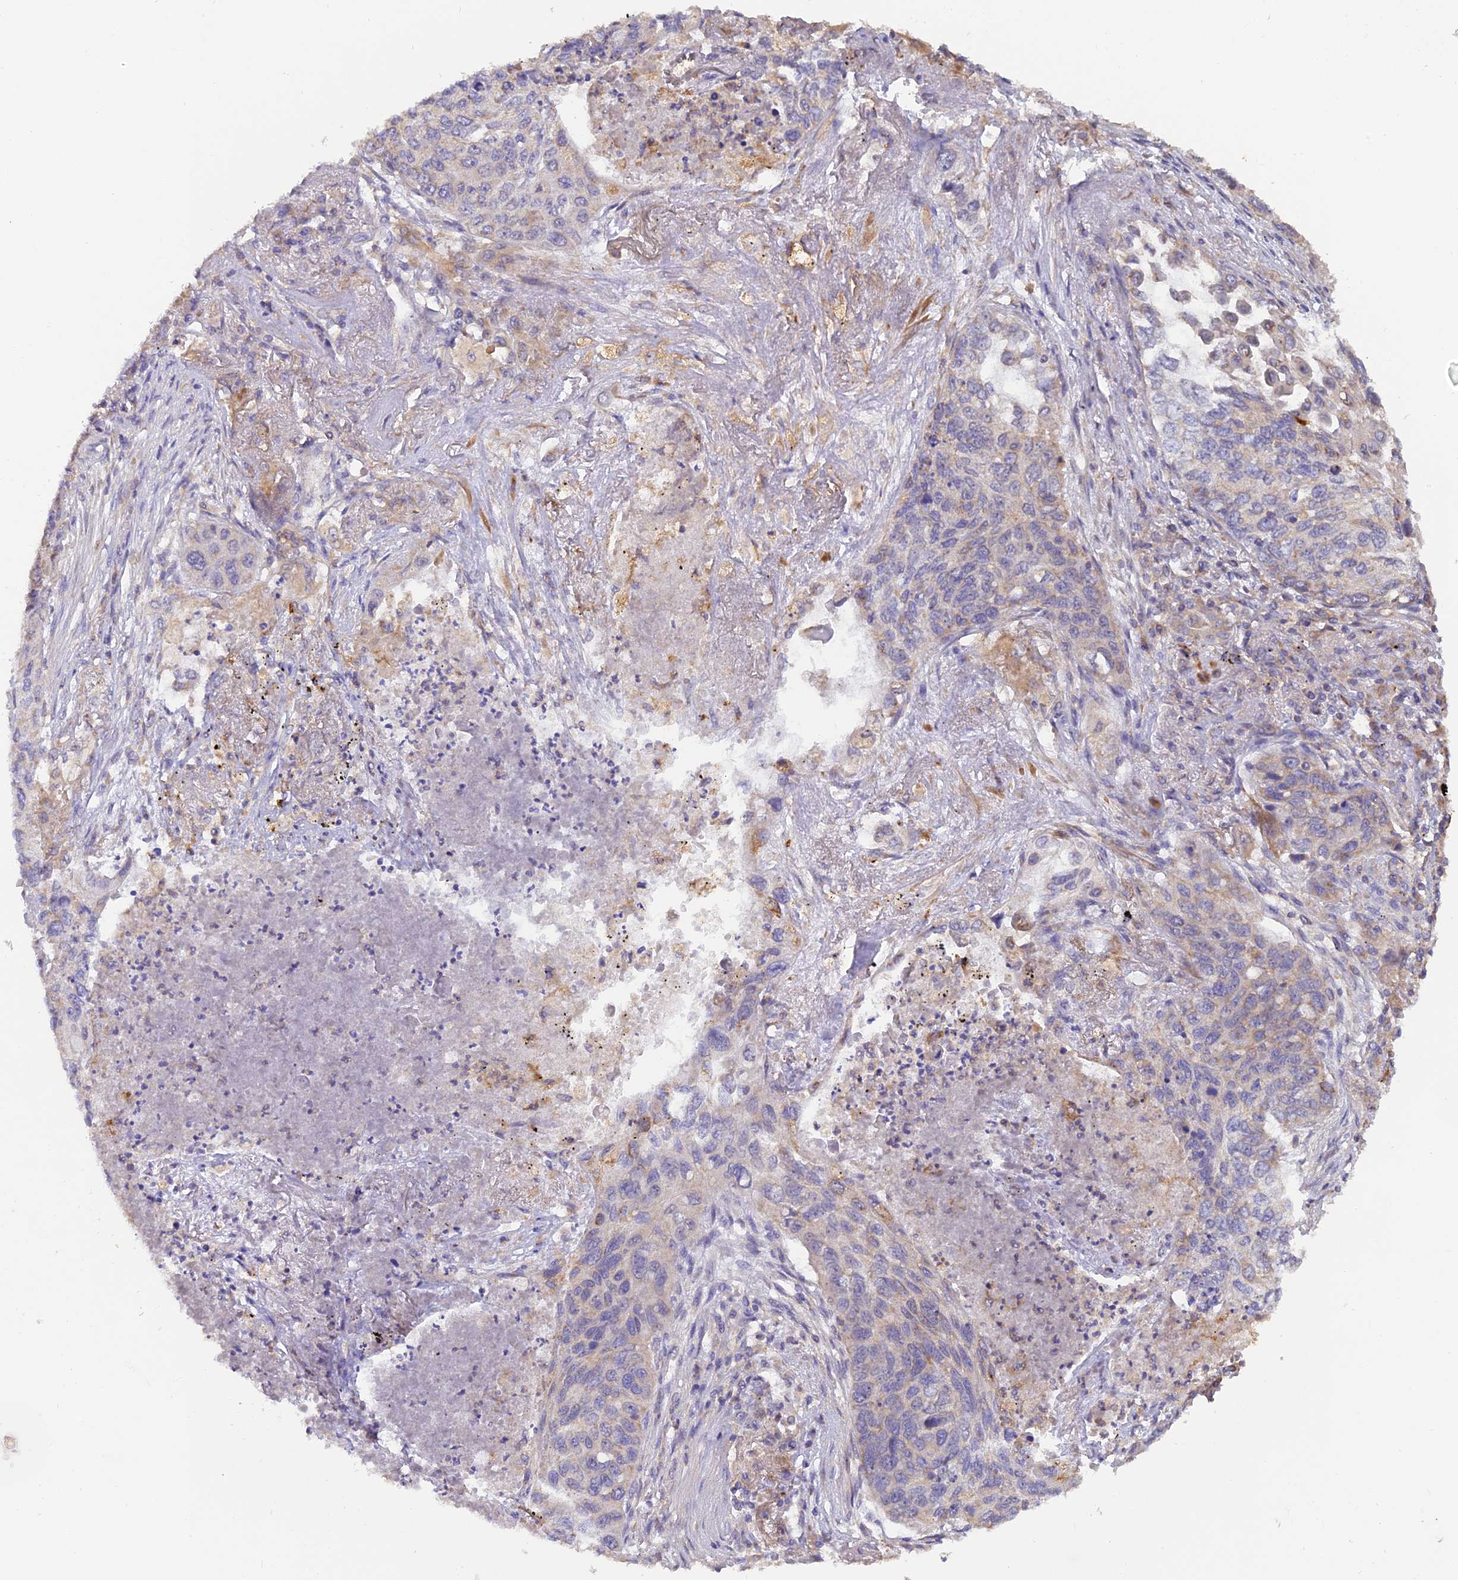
{"staining": {"intensity": "weak", "quantity": ">75%", "location": "cytoplasmic/membranous"}, "tissue": "lung cancer", "cell_type": "Tumor cells", "image_type": "cancer", "snomed": [{"axis": "morphology", "description": "Squamous cell carcinoma, NOS"}, {"axis": "topography", "description": "Lung"}], "caption": "There is low levels of weak cytoplasmic/membranous staining in tumor cells of lung cancer, as demonstrated by immunohistochemical staining (brown color).", "gene": "ARL8B", "patient": {"sex": "female", "age": 63}}